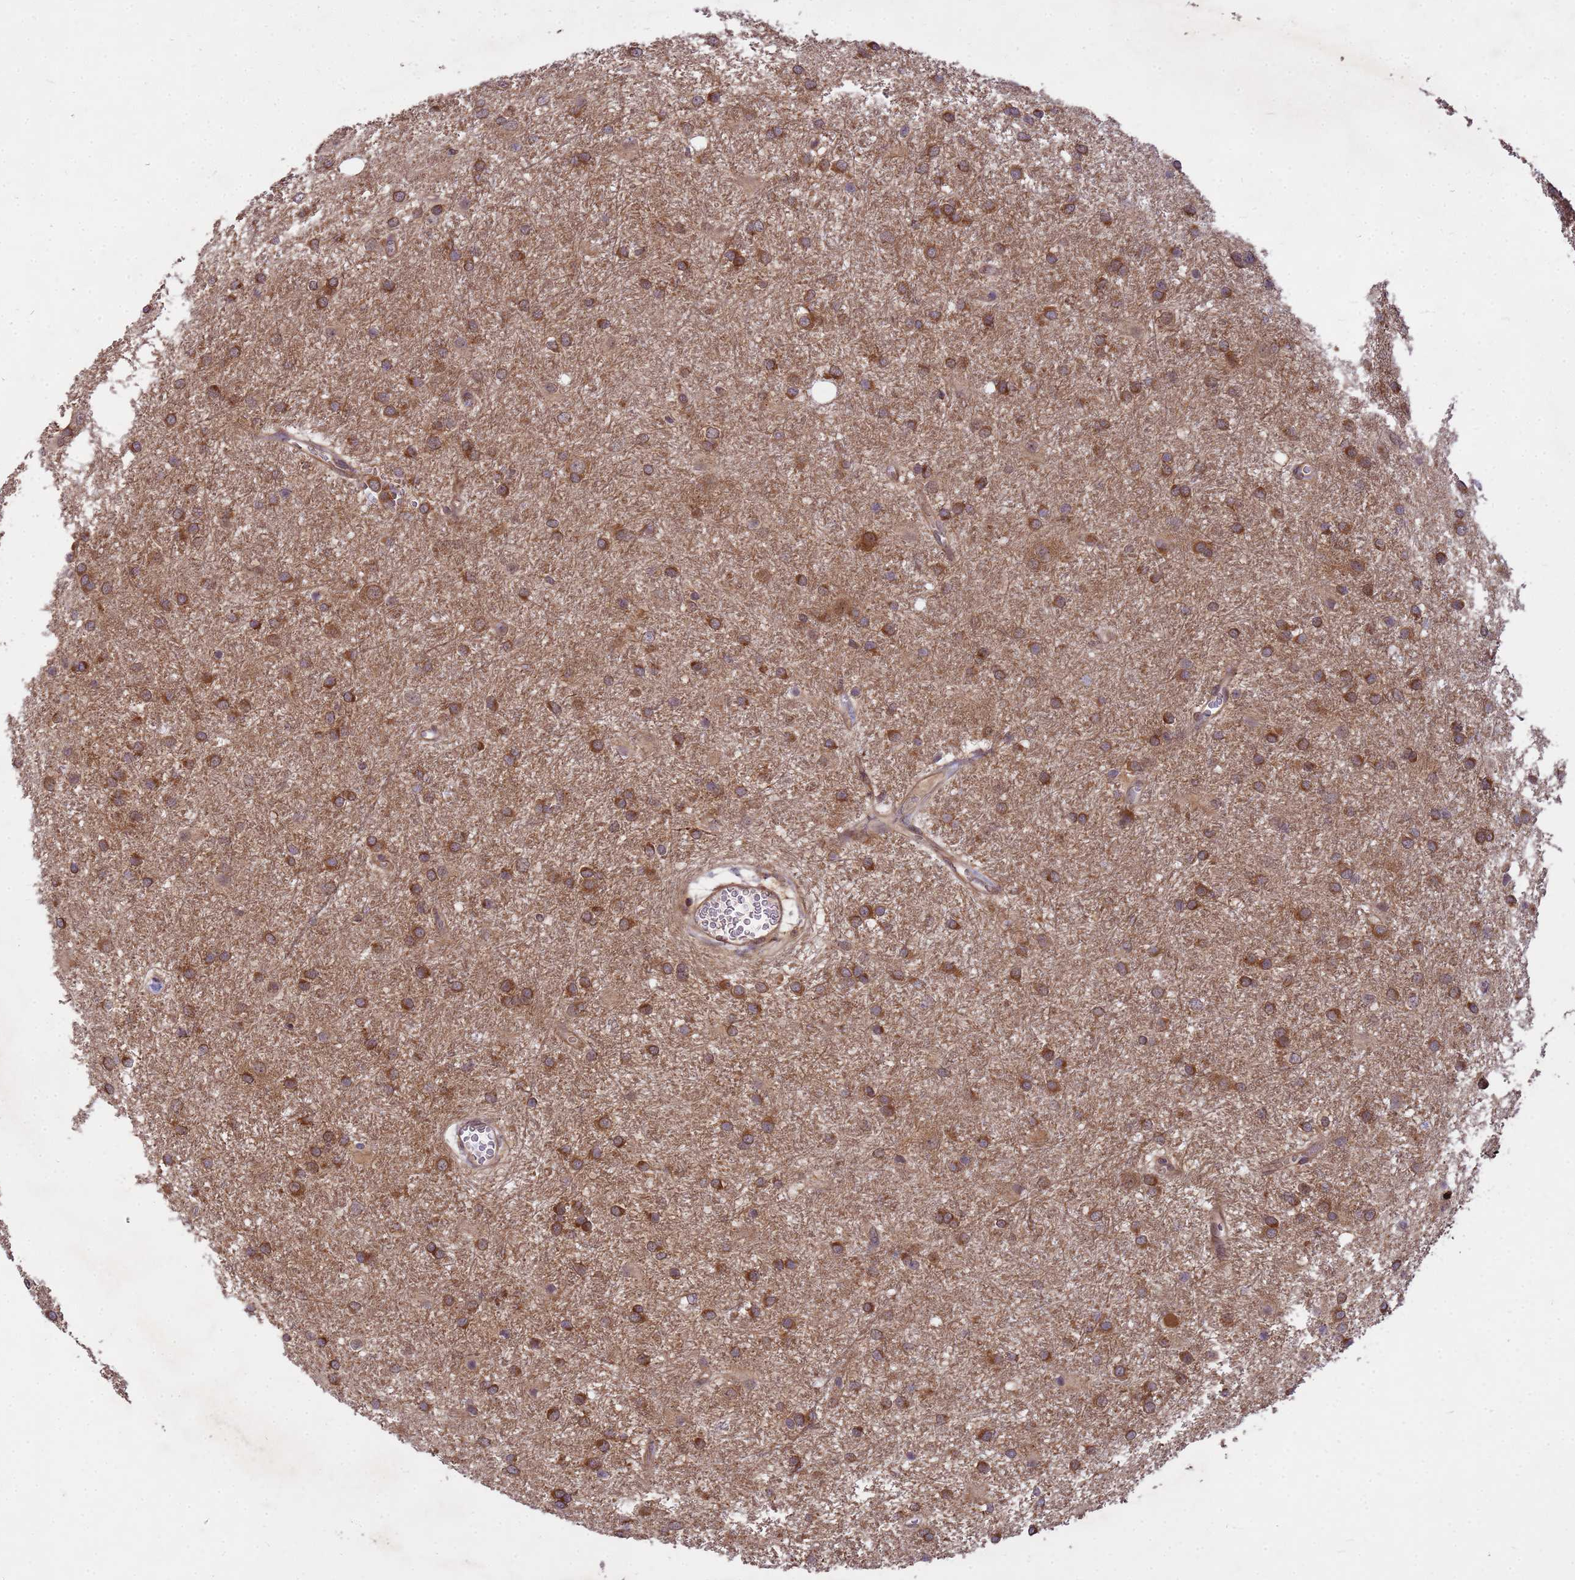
{"staining": {"intensity": "strong", "quantity": ">75%", "location": "cytoplasmic/membranous"}, "tissue": "glioma", "cell_type": "Tumor cells", "image_type": "cancer", "snomed": [{"axis": "morphology", "description": "Glioma, malignant, High grade"}, {"axis": "topography", "description": "Brain"}], "caption": "IHC staining of high-grade glioma (malignant), which displays high levels of strong cytoplasmic/membranous positivity in about >75% of tumor cells indicating strong cytoplasmic/membranous protein positivity. The staining was performed using DAB (3,3'-diaminobenzidine) (brown) for protein detection and nuclei were counterstained in hematoxylin (blue).", "gene": "PPP2CB", "patient": {"sex": "female", "age": 50}}